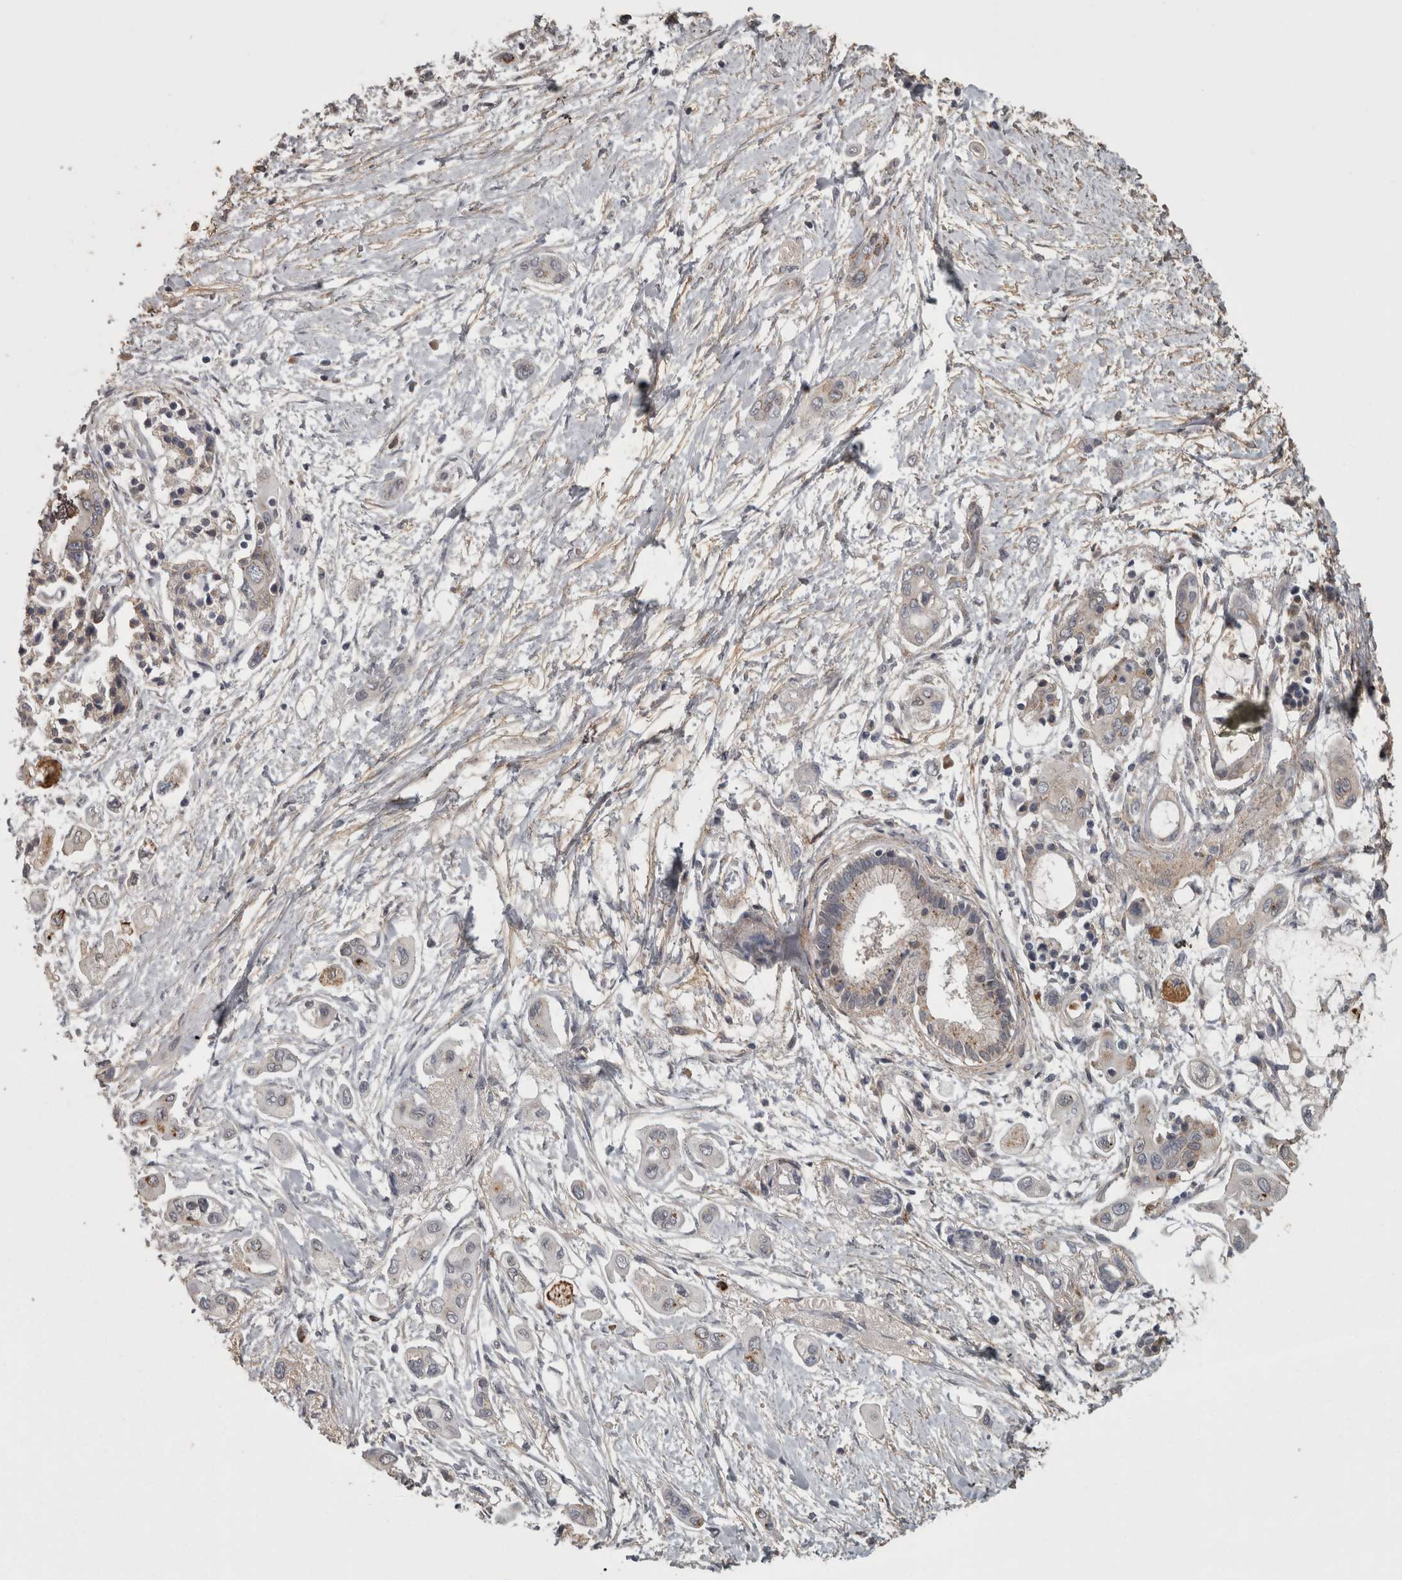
{"staining": {"intensity": "weak", "quantity": "<25%", "location": "cytoplasmic/membranous"}, "tissue": "pancreatic cancer", "cell_type": "Tumor cells", "image_type": "cancer", "snomed": [{"axis": "morphology", "description": "Adenocarcinoma, NOS"}, {"axis": "topography", "description": "Pancreas"}], "caption": "This is an IHC micrograph of human pancreatic cancer. There is no positivity in tumor cells.", "gene": "FRK", "patient": {"sex": "male", "age": 59}}